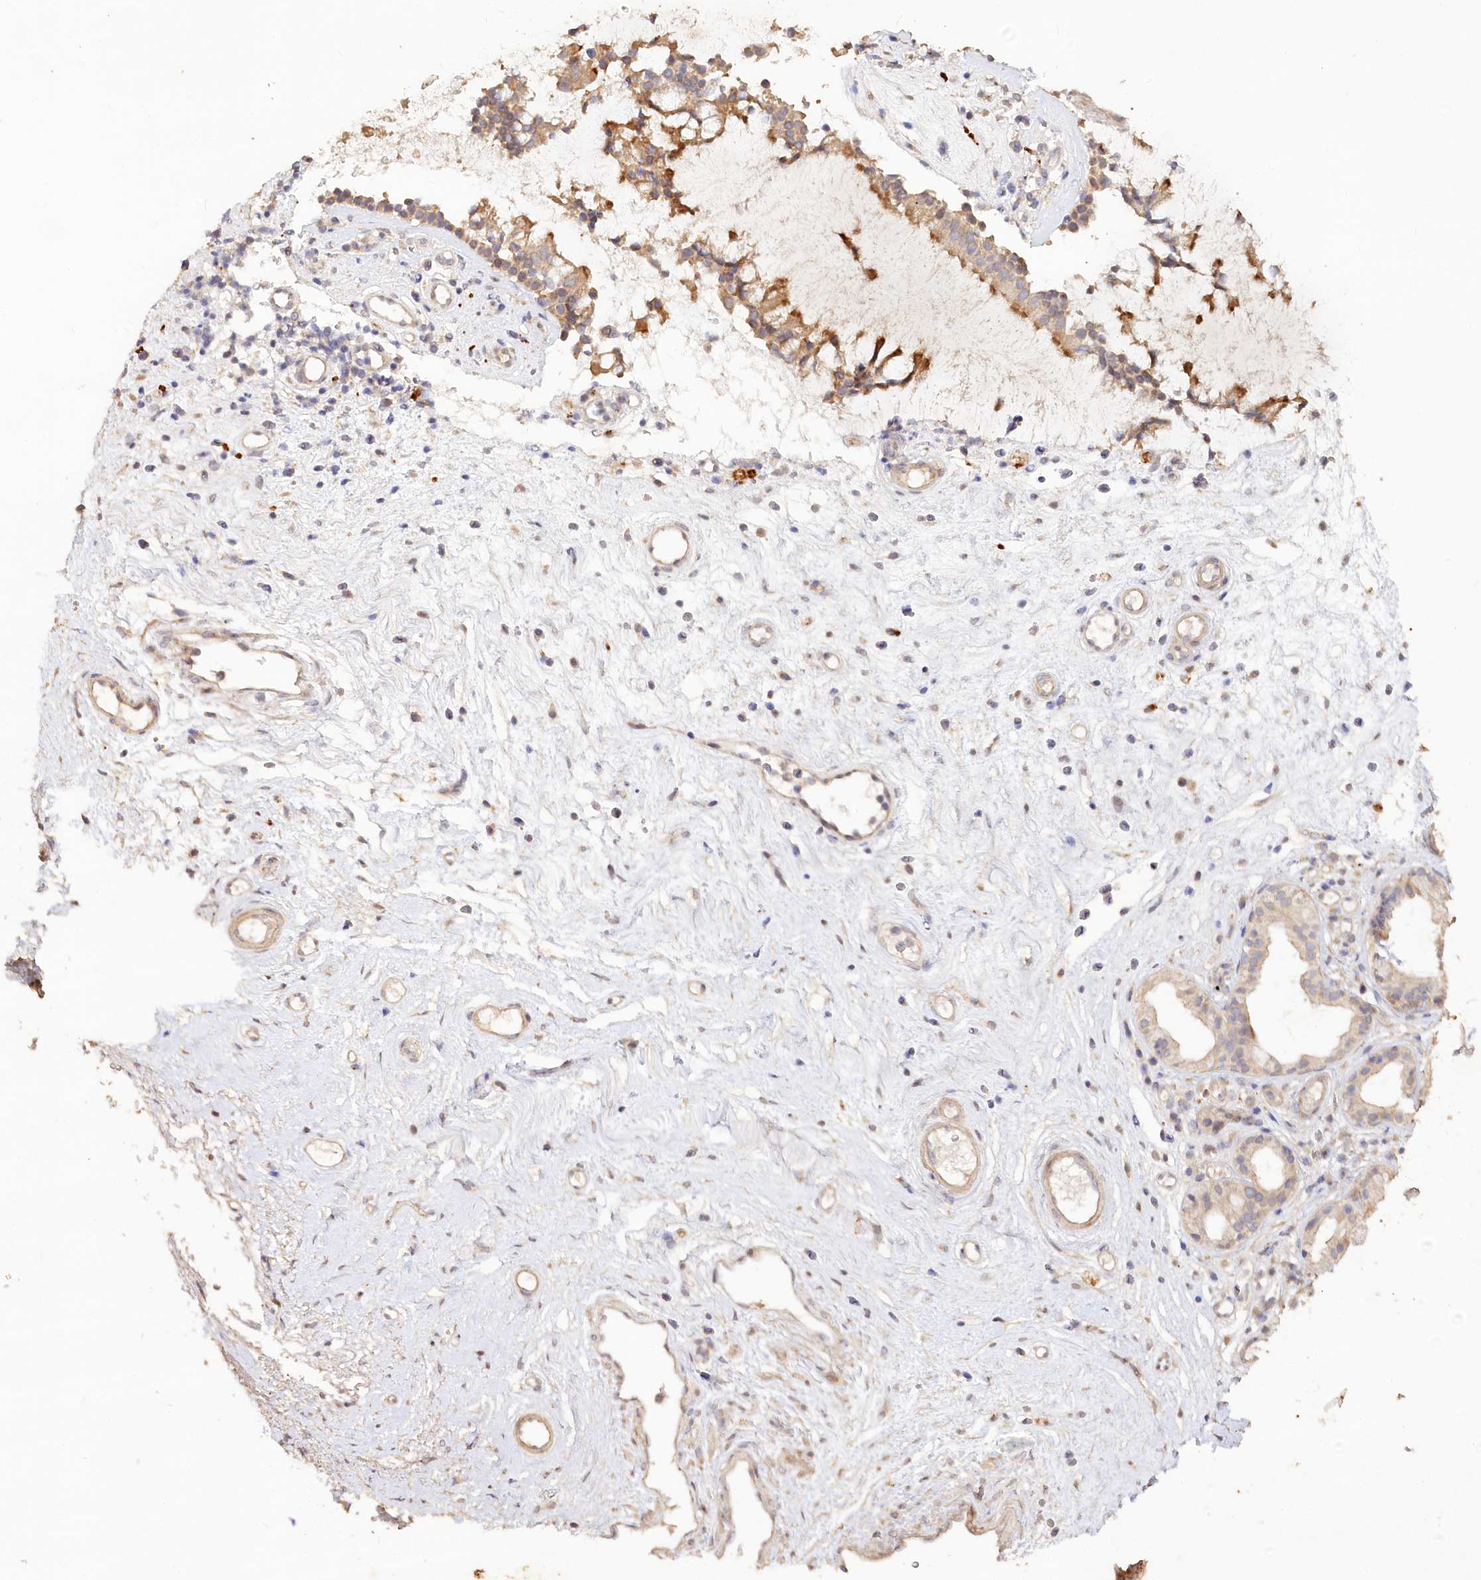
{"staining": {"intensity": "moderate", "quantity": ">75%", "location": "cytoplasmic/membranous"}, "tissue": "nasopharynx", "cell_type": "Respiratory epithelial cells", "image_type": "normal", "snomed": [{"axis": "morphology", "description": "Normal tissue, NOS"}, {"axis": "morphology", "description": "Inflammation, NOS"}, {"axis": "morphology", "description": "Malignant melanoma, Metastatic site"}, {"axis": "topography", "description": "Nasopharynx"}], "caption": "Immunohistochemistry photomicrograph of normal human nasopharynx stained for a protein (brown), which demonstrates medium levels of moderate cytoplasmic/membranous positivity in about >75% of respiratory epithelial cells.", "gene": "IRAK1BP1", "patient": {"sex": "male", "age": 70}}